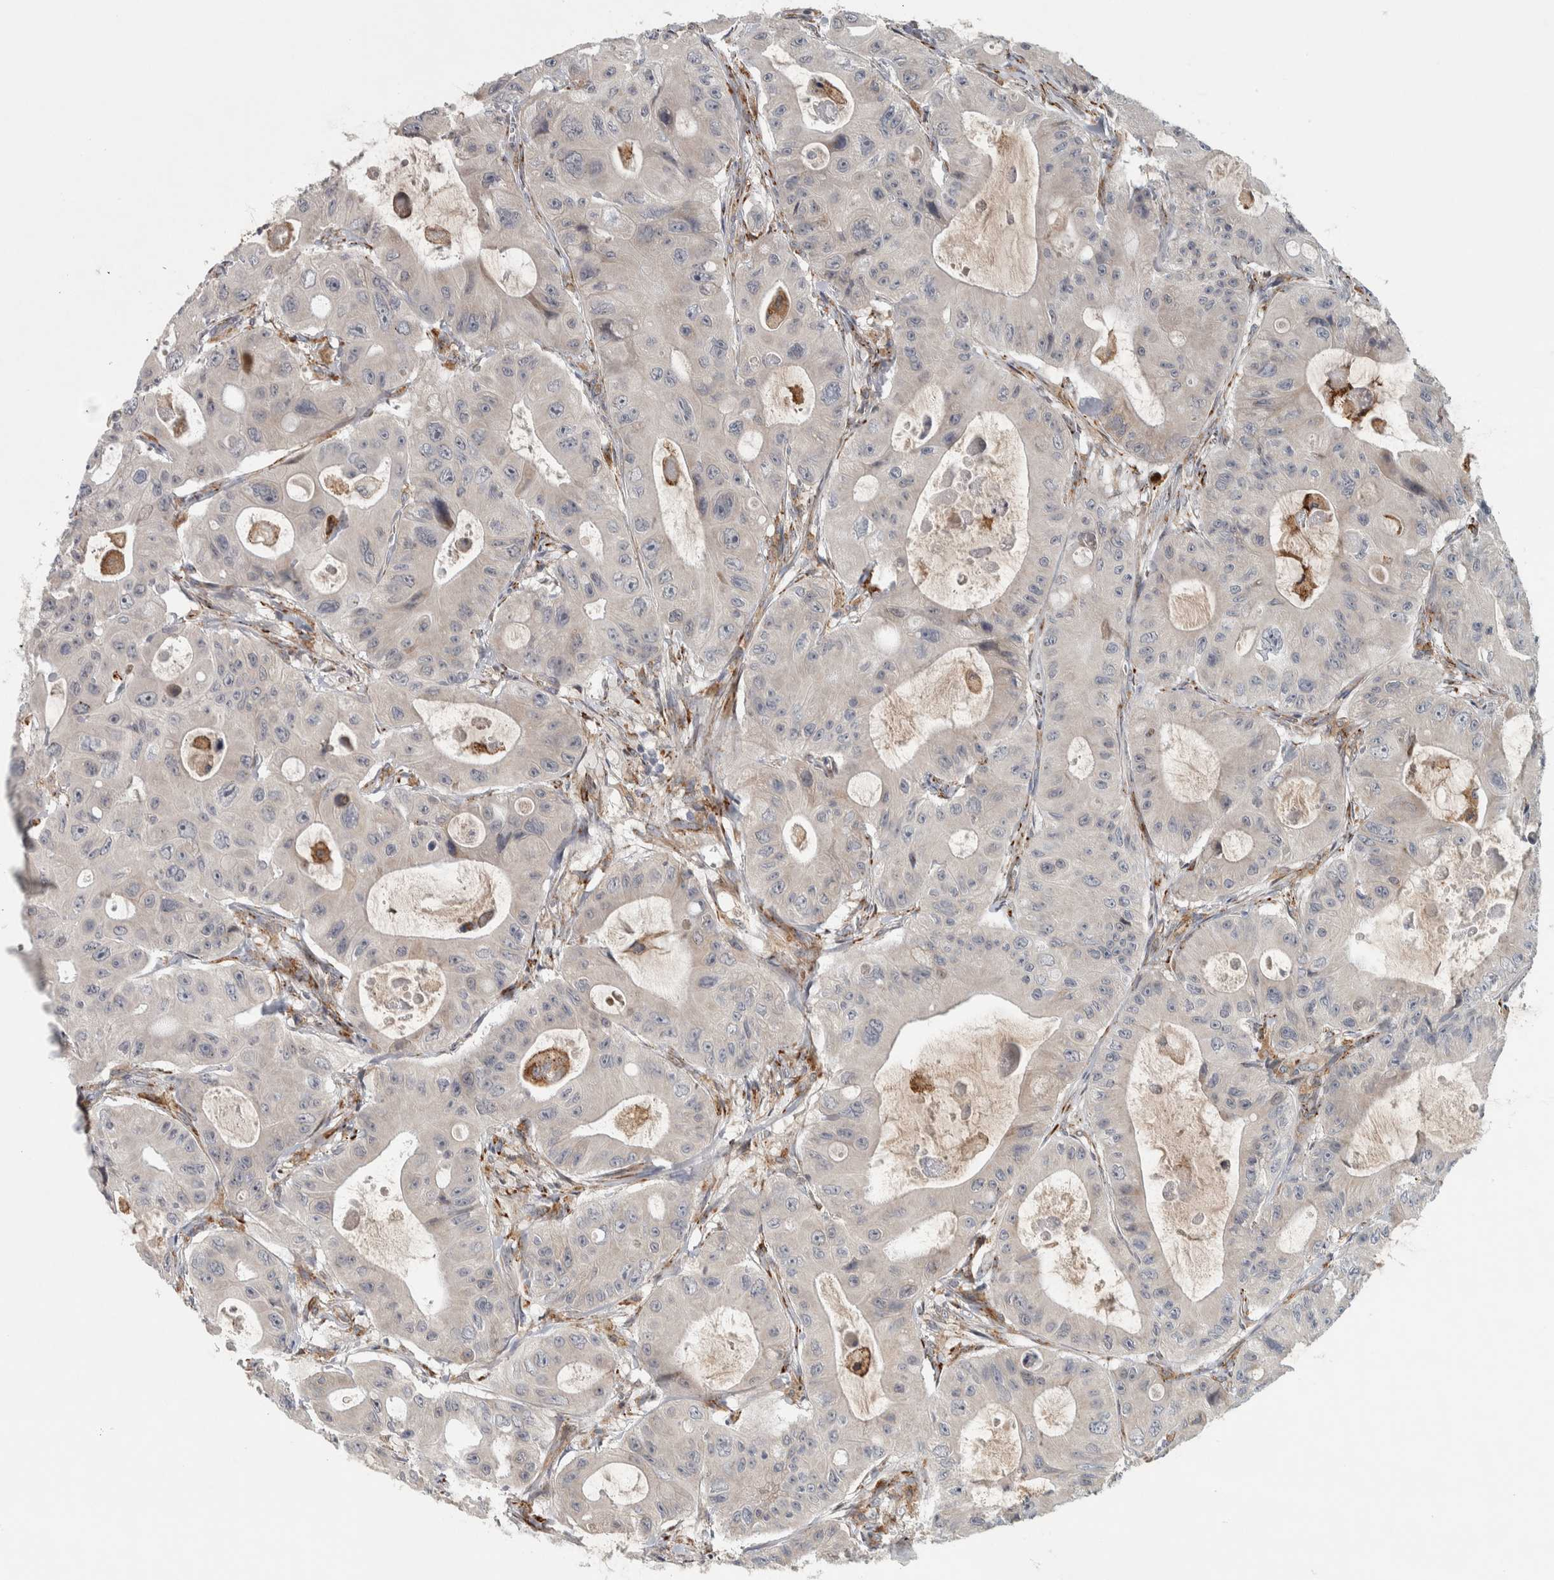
{"staining": {"intensity": "negative", "quantity": "none", "location": "none"}, "tissue": "colorectal cancer", "cell_type": "Tumor cells", "image_type": "cancer", "snomed": [{"axis": "morphology", "description": "Adenocarcinoma, NOS"}, {"axis": "topography", "description": "Colon"}], "caption": "Image shows no protein expression in tumor cells of colorectal cancer tissue.", "gene": "ADPRM", "patient": {"sex": "female", "age": 46}}